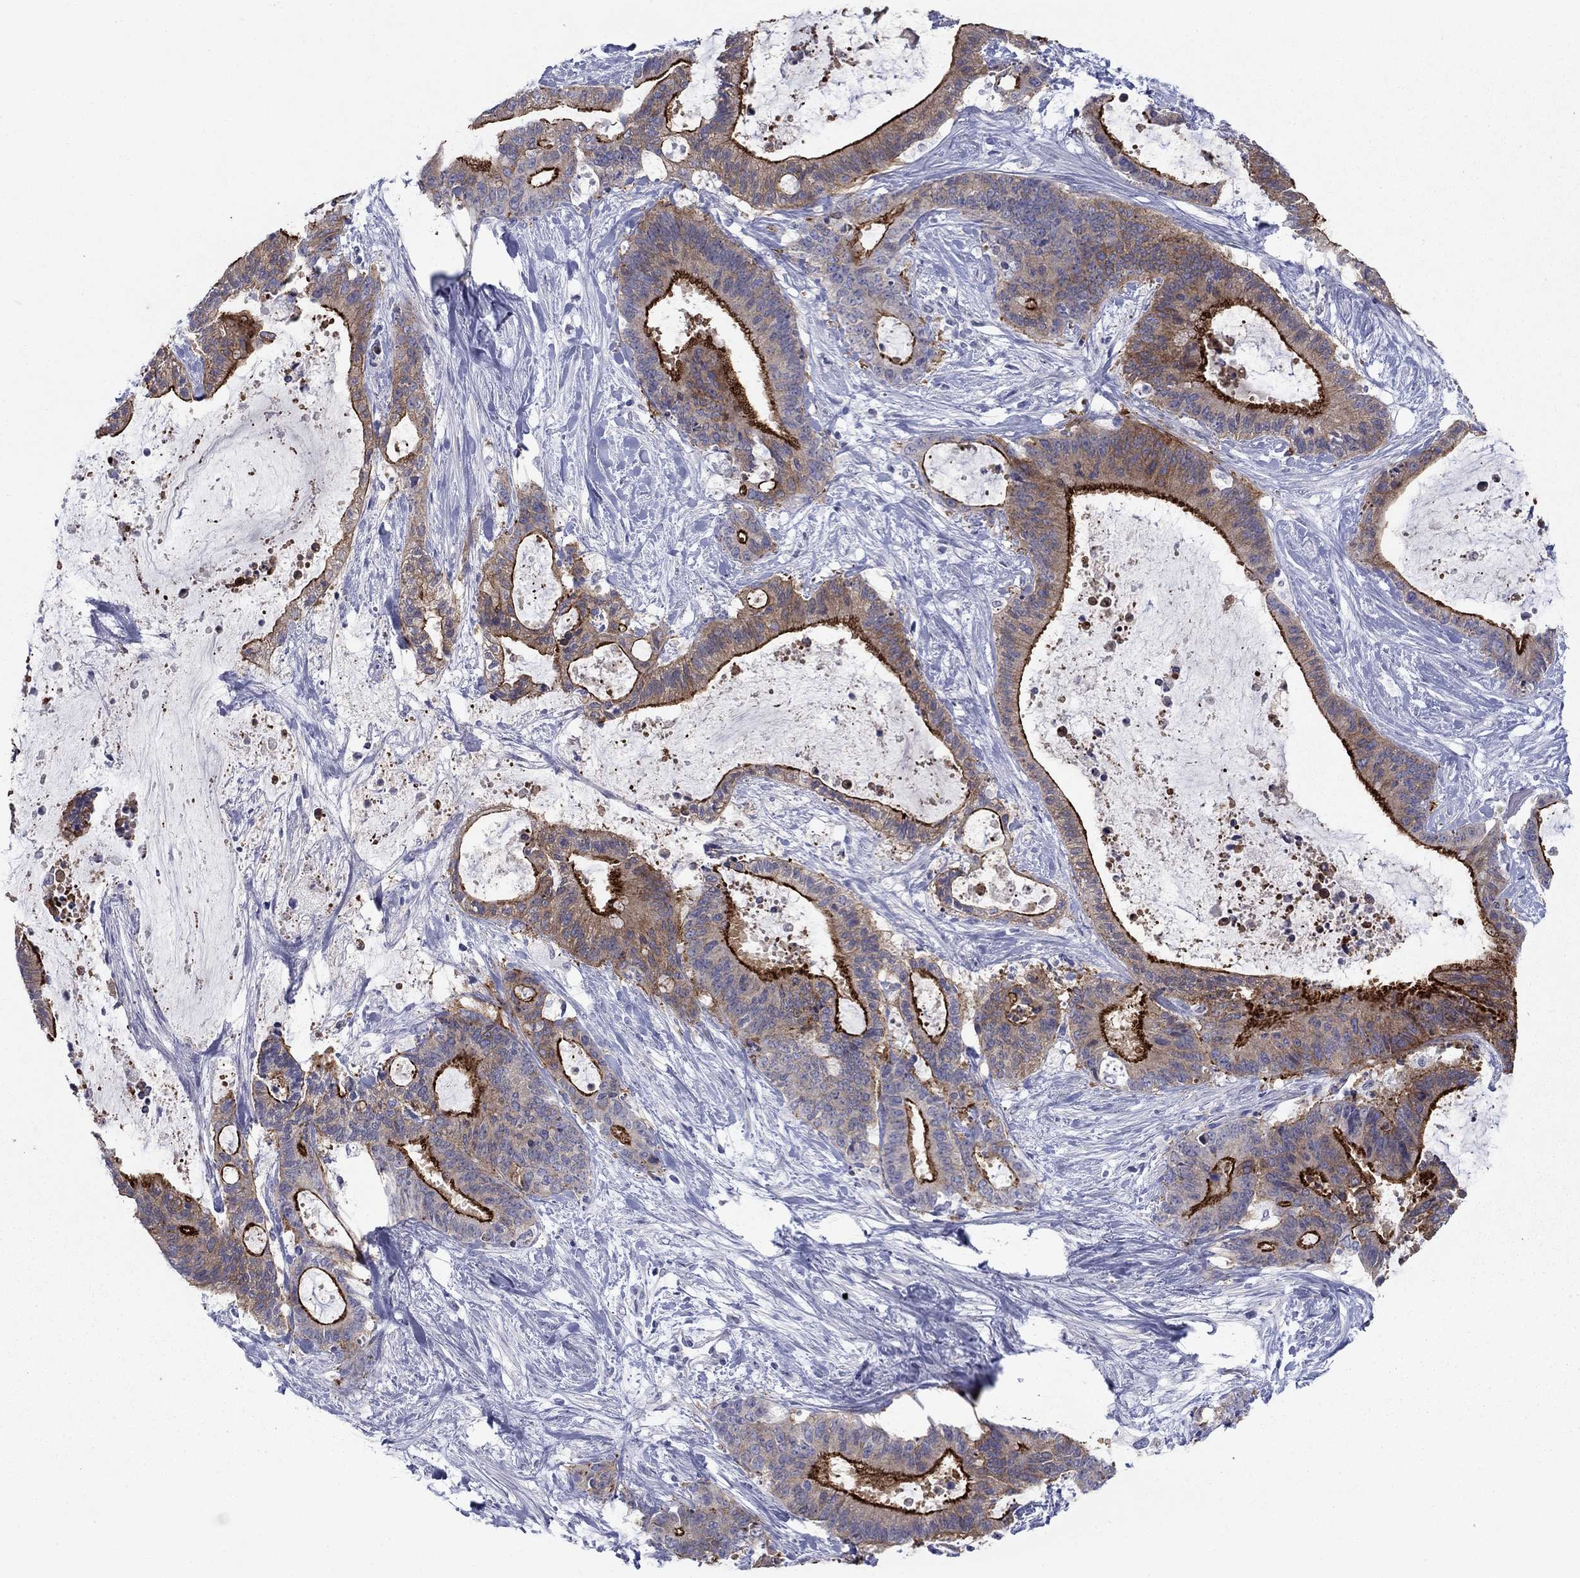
{"staining": {"intensity": "strong", "quantity": "<25%", "location": "cytoplasmic/membranous"}, "tissue": "liver cancer", "cell_type": "Tumor cells", "image_type": "cancer", "snomed": [{"axis": "morphology", "description": "Cholangiocarcinoma"}, {"axis": "topography", "description": "Liver"}], "caption": "DAB immunohistochemical staining of human liver cholangiocarcinoma displays strong cytoplasmic/membranous protein positivity in approximately <25% of tumor cells.", "gene": "PLS1", "patient": {"sex": "female", "age": 73}}